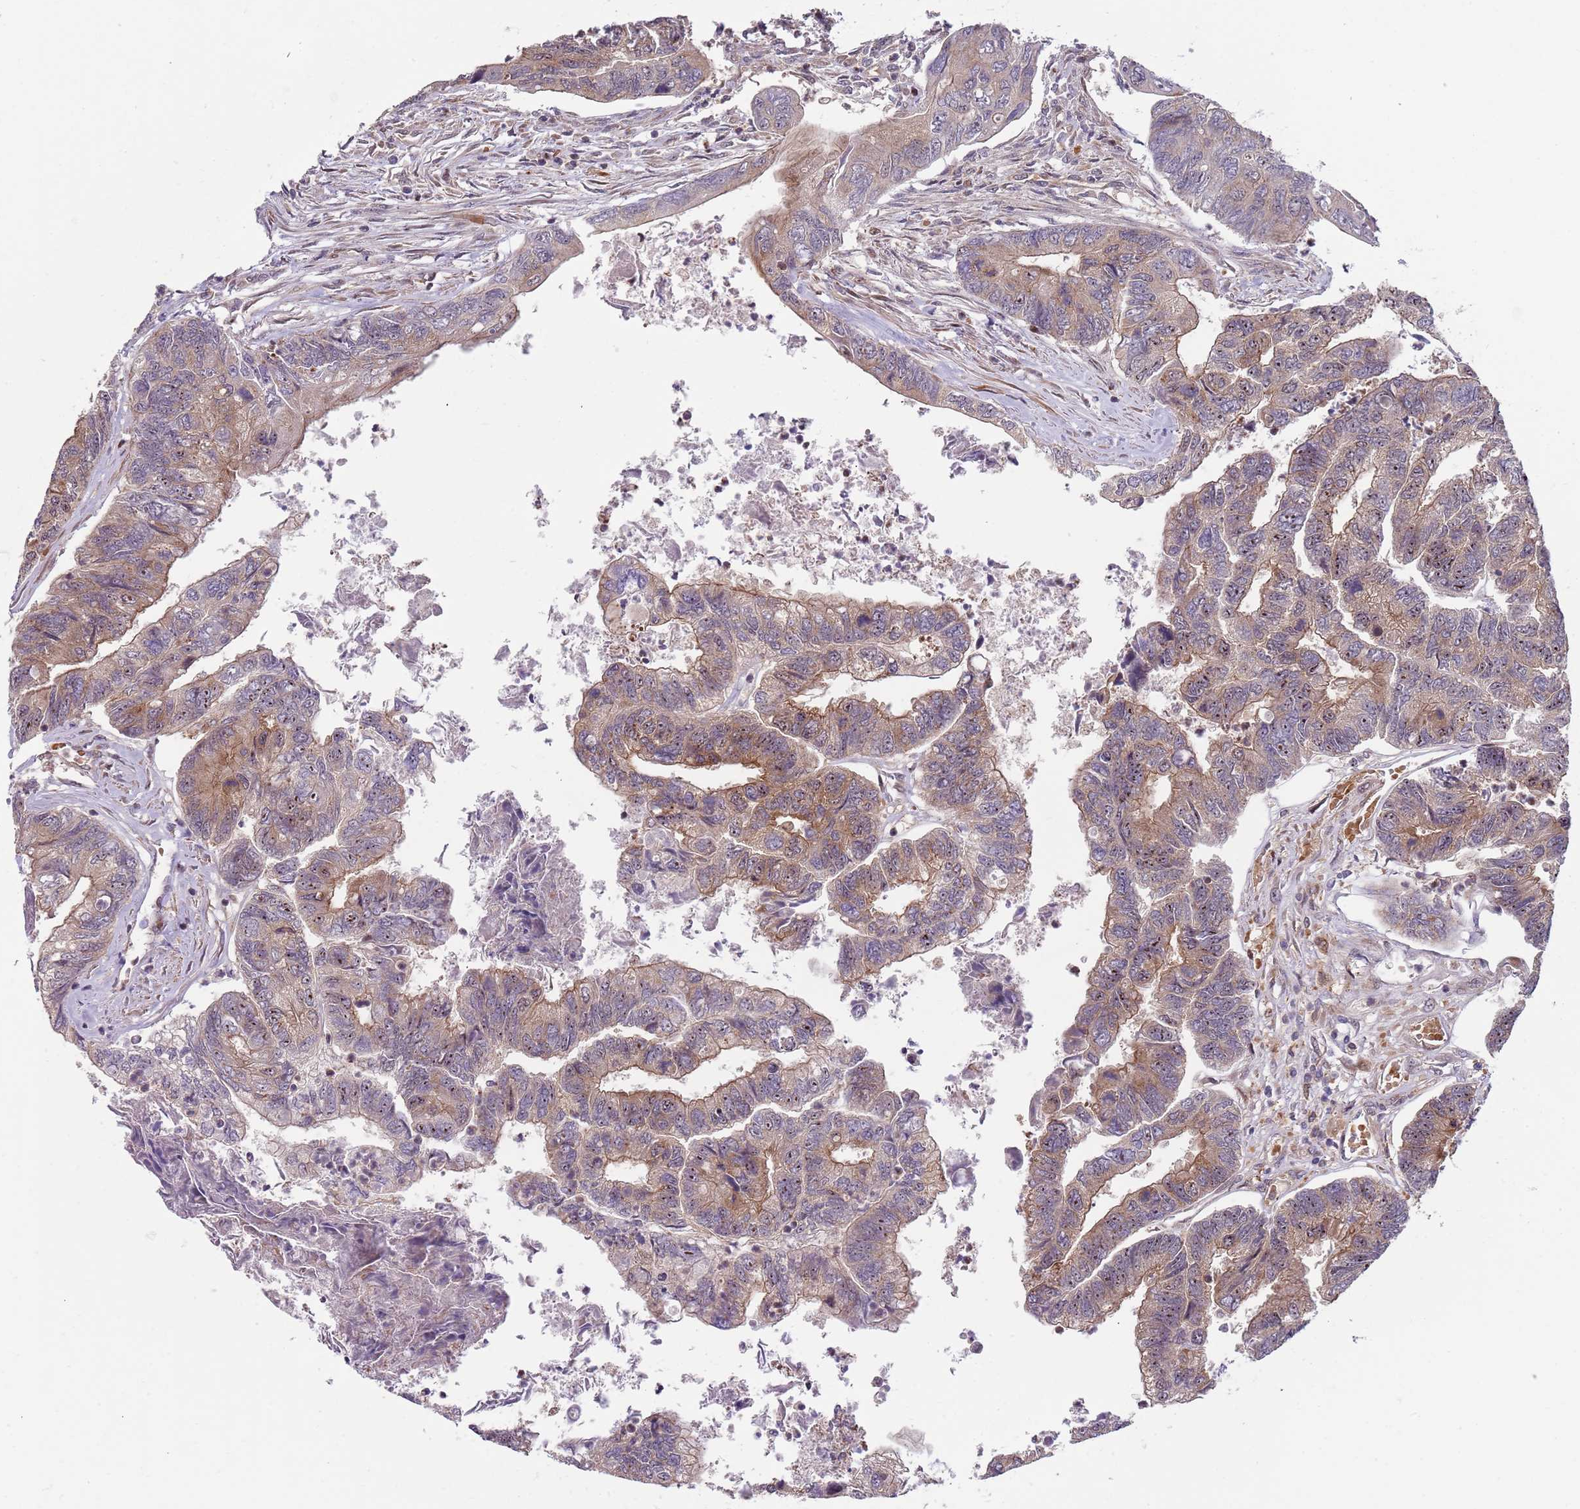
{"staining": {"intensity": "moderate", "quantity": "25%-75%", "location": "cytoplasmic/membranous"}, "tissue": "colorectal cancer", "cell_type": "Tumor cells", "image_type": "cancer", "snomed": [{"axis": "morphology", "description": "Adenocarcinoma, NOS"}, {"axis": "topography", "description": "Colon"}], "caption": "Immunohistochemical staining of human colorectal cancer reveals medium levels of moderate cytoplasmic/membranous positivity in approximately 25%-75% of tumor cells. (Stains: DAB (3,3'-diaminobenzidine) in brown, nuclei in blue, Microscopy: brightfield microscopy at high magnification).", "gene": "GGA1", "patient": {"sex": "female", "age": 67}}